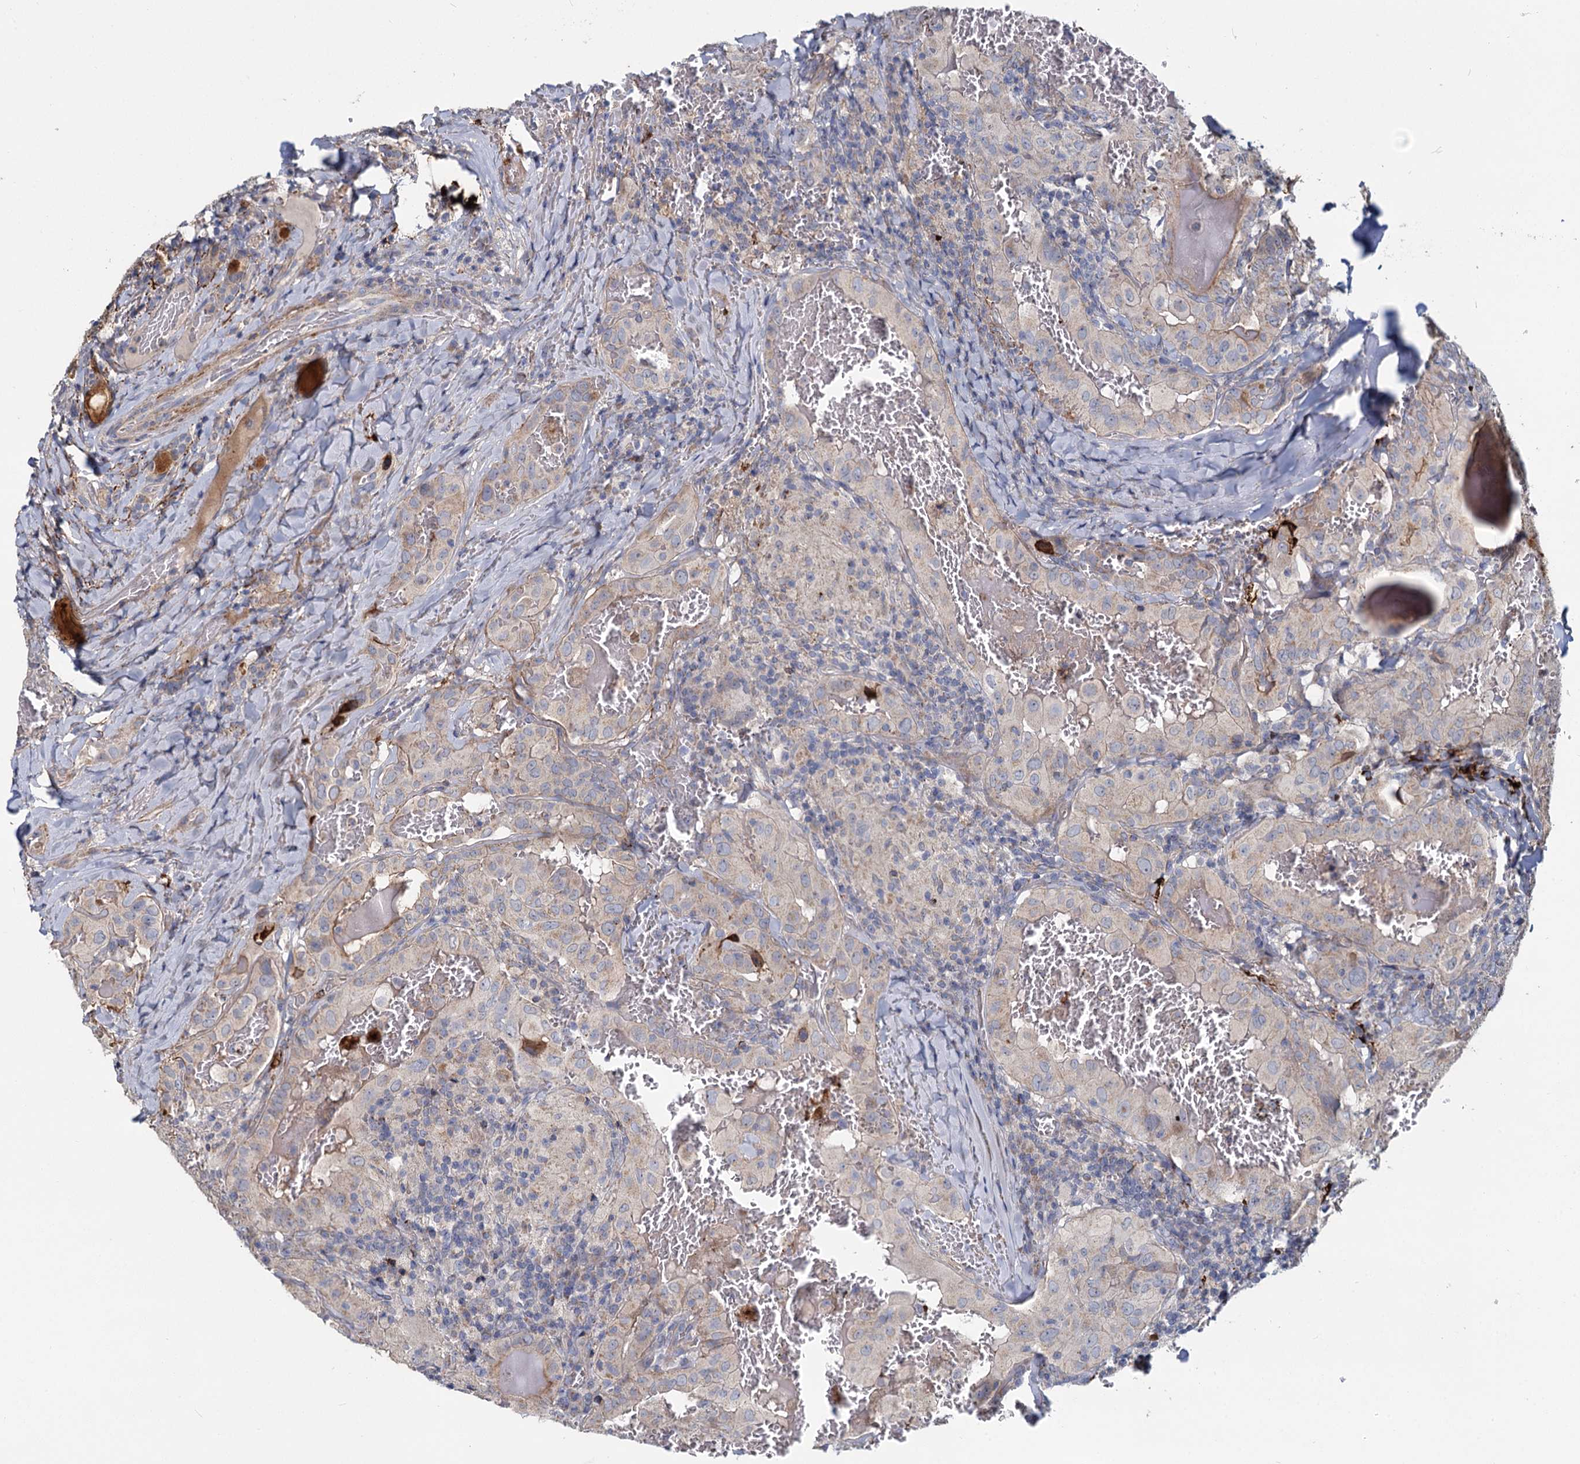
{"staining": {"intensity": "weak", "quantity": "25%-75%", "location": "cytoplasmic/membranous"}, "tissue": "thyroid cancer", "cell_type": "Tumor cells", "image_type": "cancer", "snomed": [{"axis": "morphology", "description": "Papillary adenocarcinoma, NOS"}, {"axis": "topography", "description": "Thyroid gland"}], "caption": "Human thyroid cancer stained for a protein (brown) demonstrates weak cytoplasmic/membranous positive staining in about 25%-75% of tumor cells.", "gene": "DCUN1D2", "patient": {"sex": "female", "age": 72}}